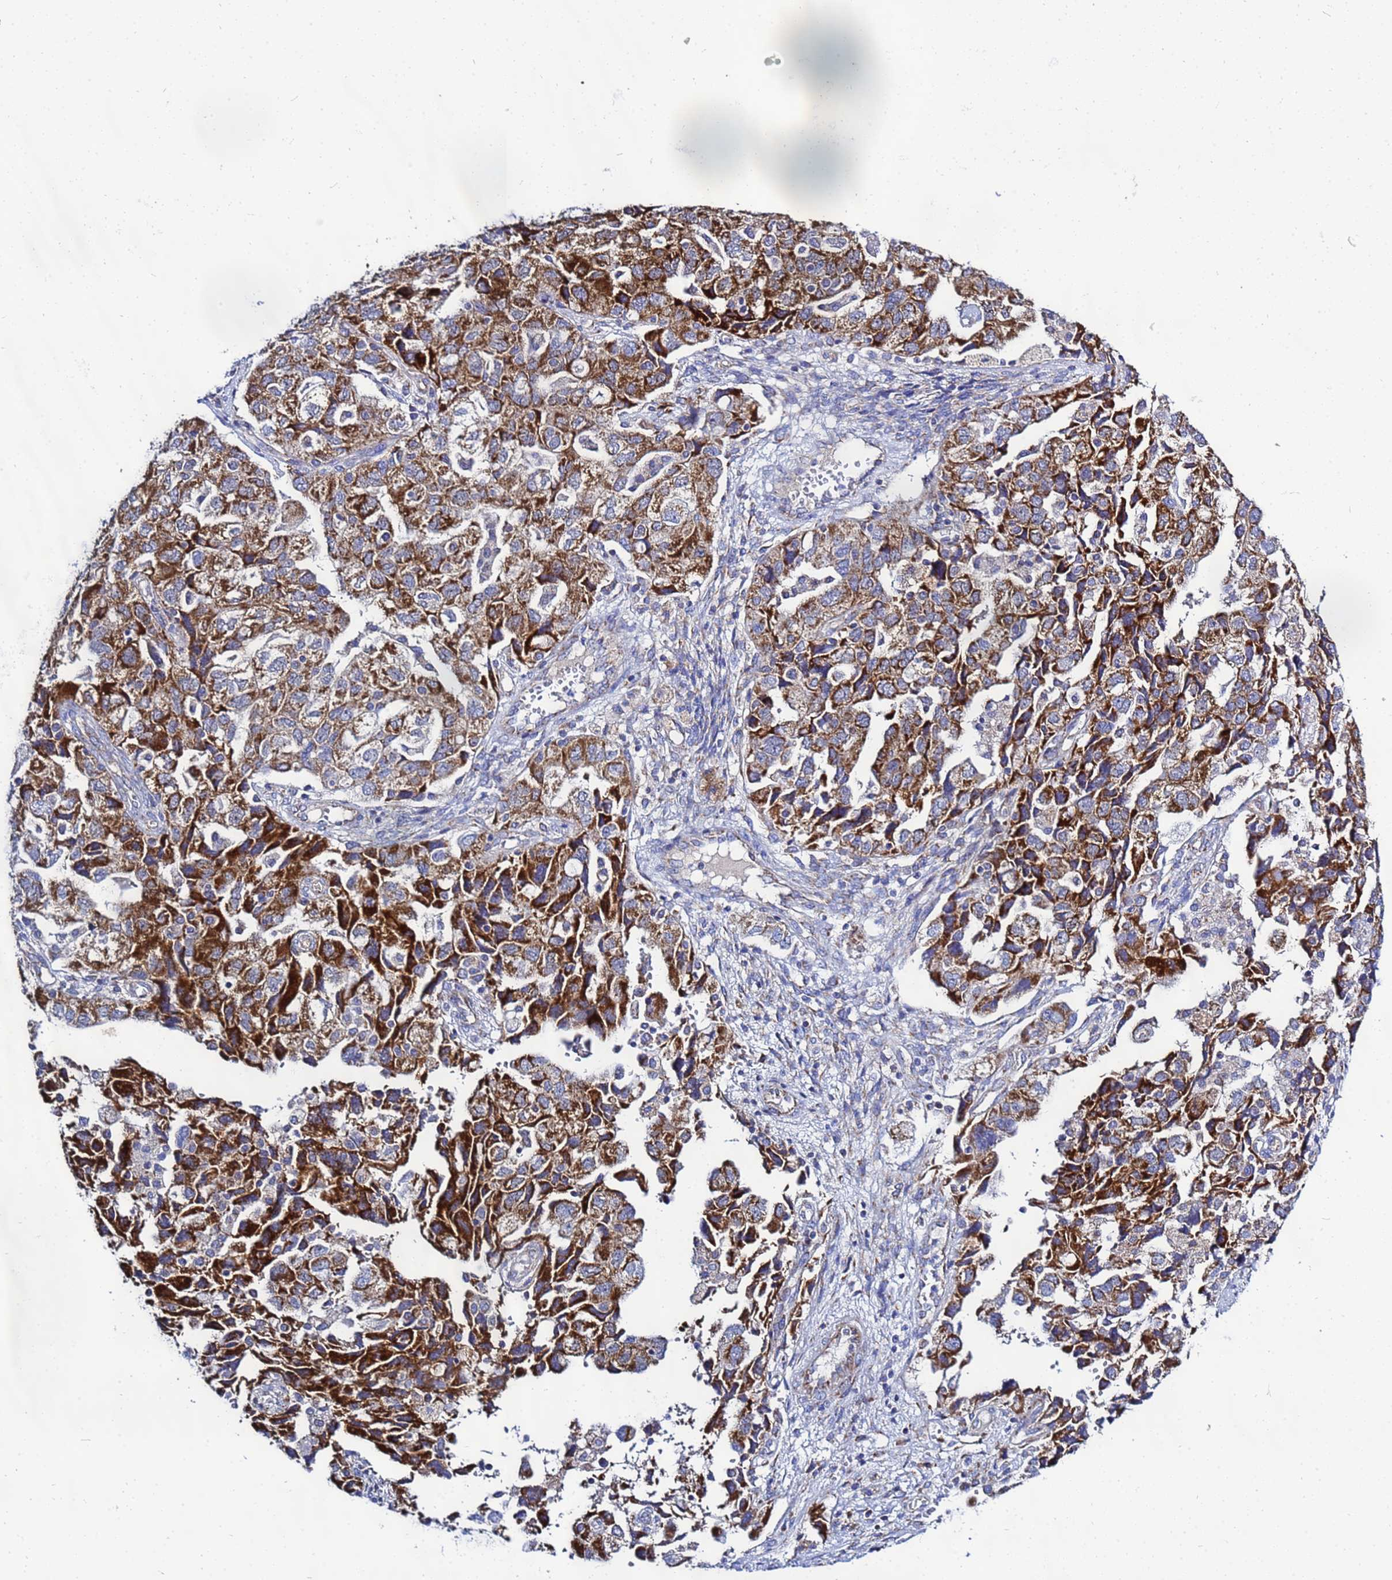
{"staining": {"intensity": "strong", "quantity": ">75%", "location": "cytoplasmic/membranous"}, "tissue": "ovarian cancer", "cell_type": "Tumor cells", "image_type": "cancer", "snomed": [{"axis": "morphology", "description": "Carcinoma, NOS"}, {"axis": "morphology", "description": "Cystadenocarcinoma, serous, NOS"}, {"axis": "topography", "description": "Ovary"}], "caption": "Protein expression analysis of ovarian cancer (carcinoma) displays strong cytoplasmic/membranous expression in approximately >75% of tumor cells. (IHC, brightfield microscopy, high magnification).", "gene": "FAHD2A", "patient": {"sex": "female", "age": 69}}